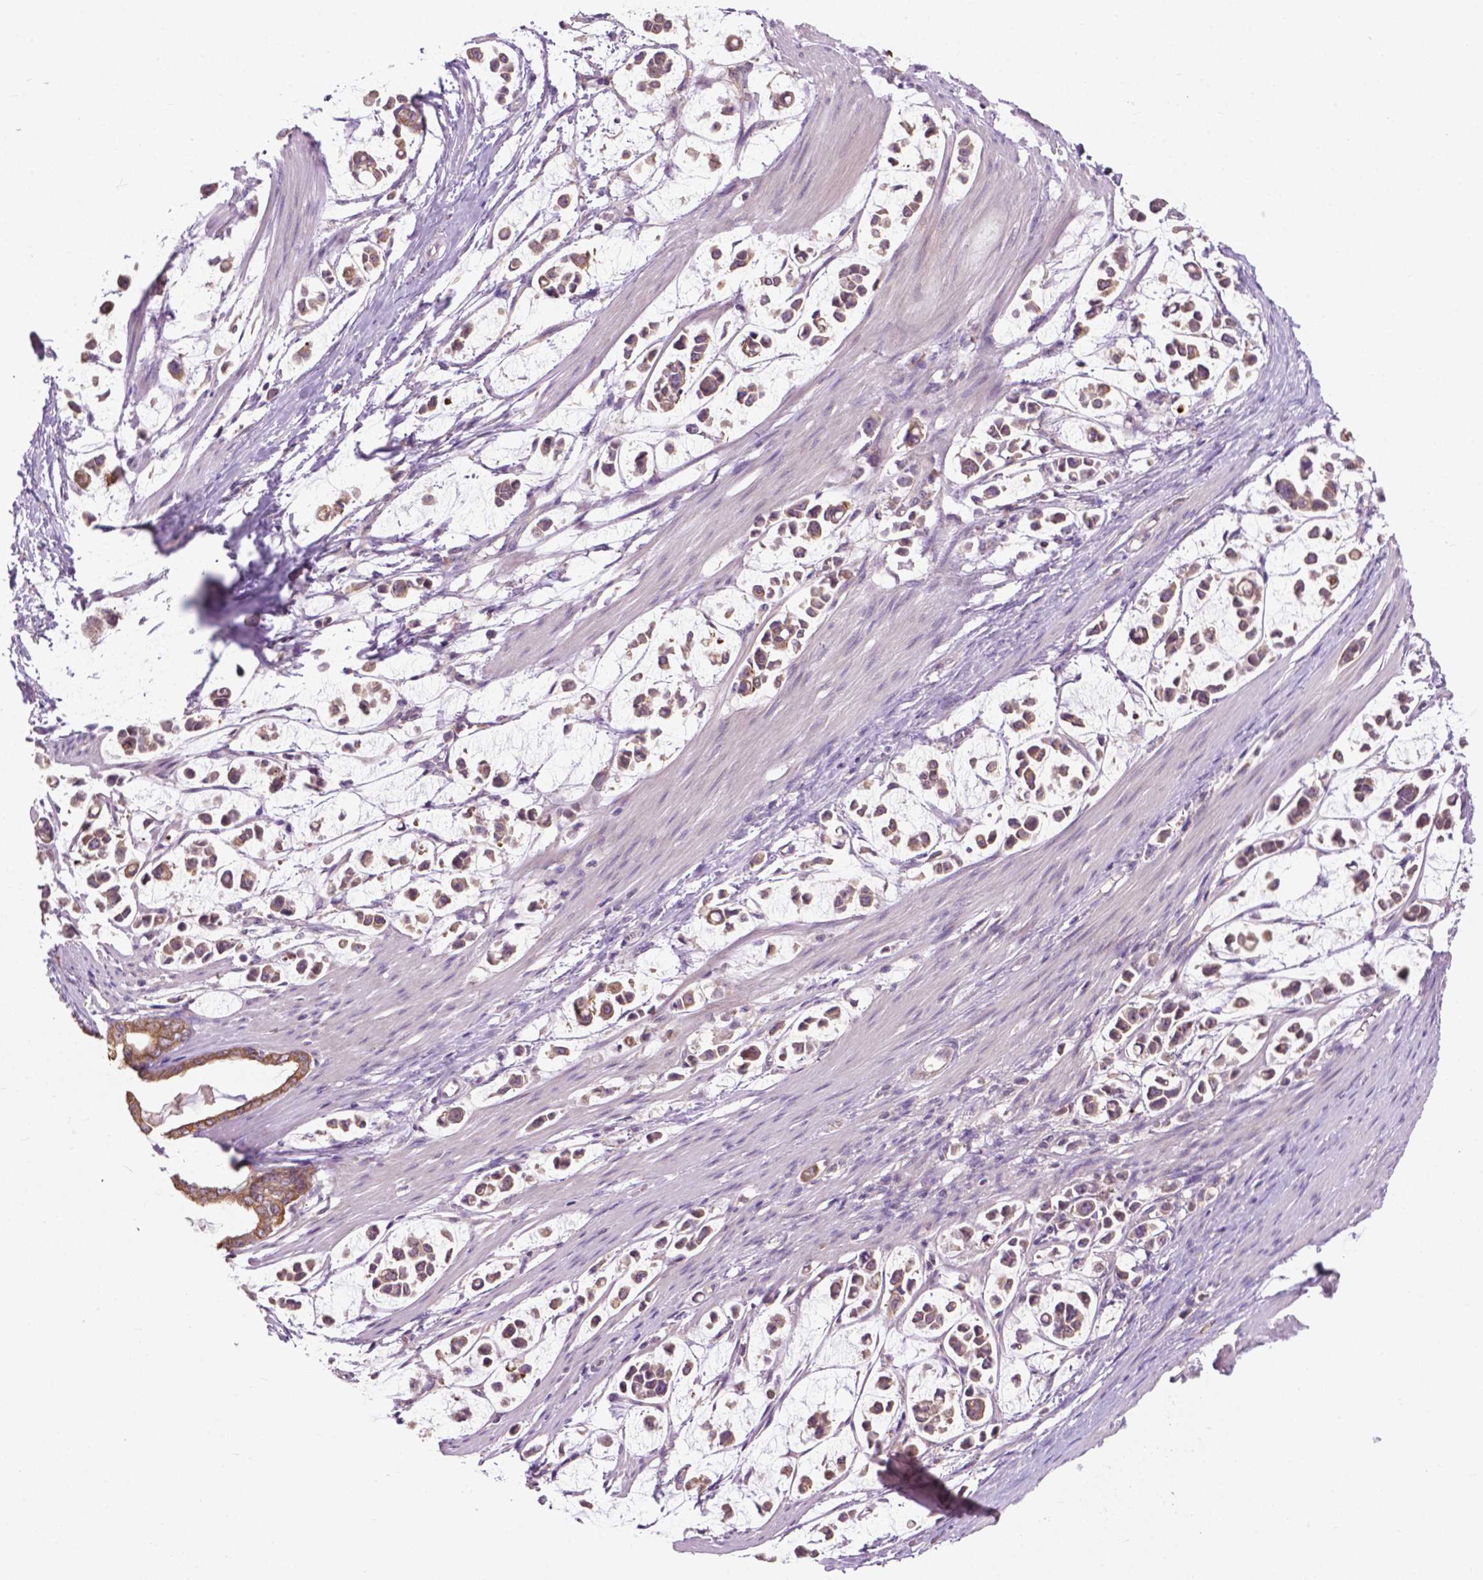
{"staining": {"intensity": "moderate", "quantity": ">75%", "location": "cytoplasmic/membranous"}, "tissue": "stomach cancer", "cell_type": "Tumor cells", "image_type": "cancer", "snomed": [{"axis": "morphology", "description": "Adenocarcinoma, NOS"}, {"axis": "topography", "description": "Stomach"}], "caption": "Immunohistochemistry (IHC) staining of stomach cancer, which shows medium levels of moderate cytoplasmic/membranous expression in approximately >75% of tumor cells indicating moderate cytoplasmic/membranous protein positivity. The staining was performed using DAB (brown) for protein detection and nuclei were counterstained in hematoxylin (blue).", "gene": "MZT1", "patient": {"sex": "male", "age": 82}}